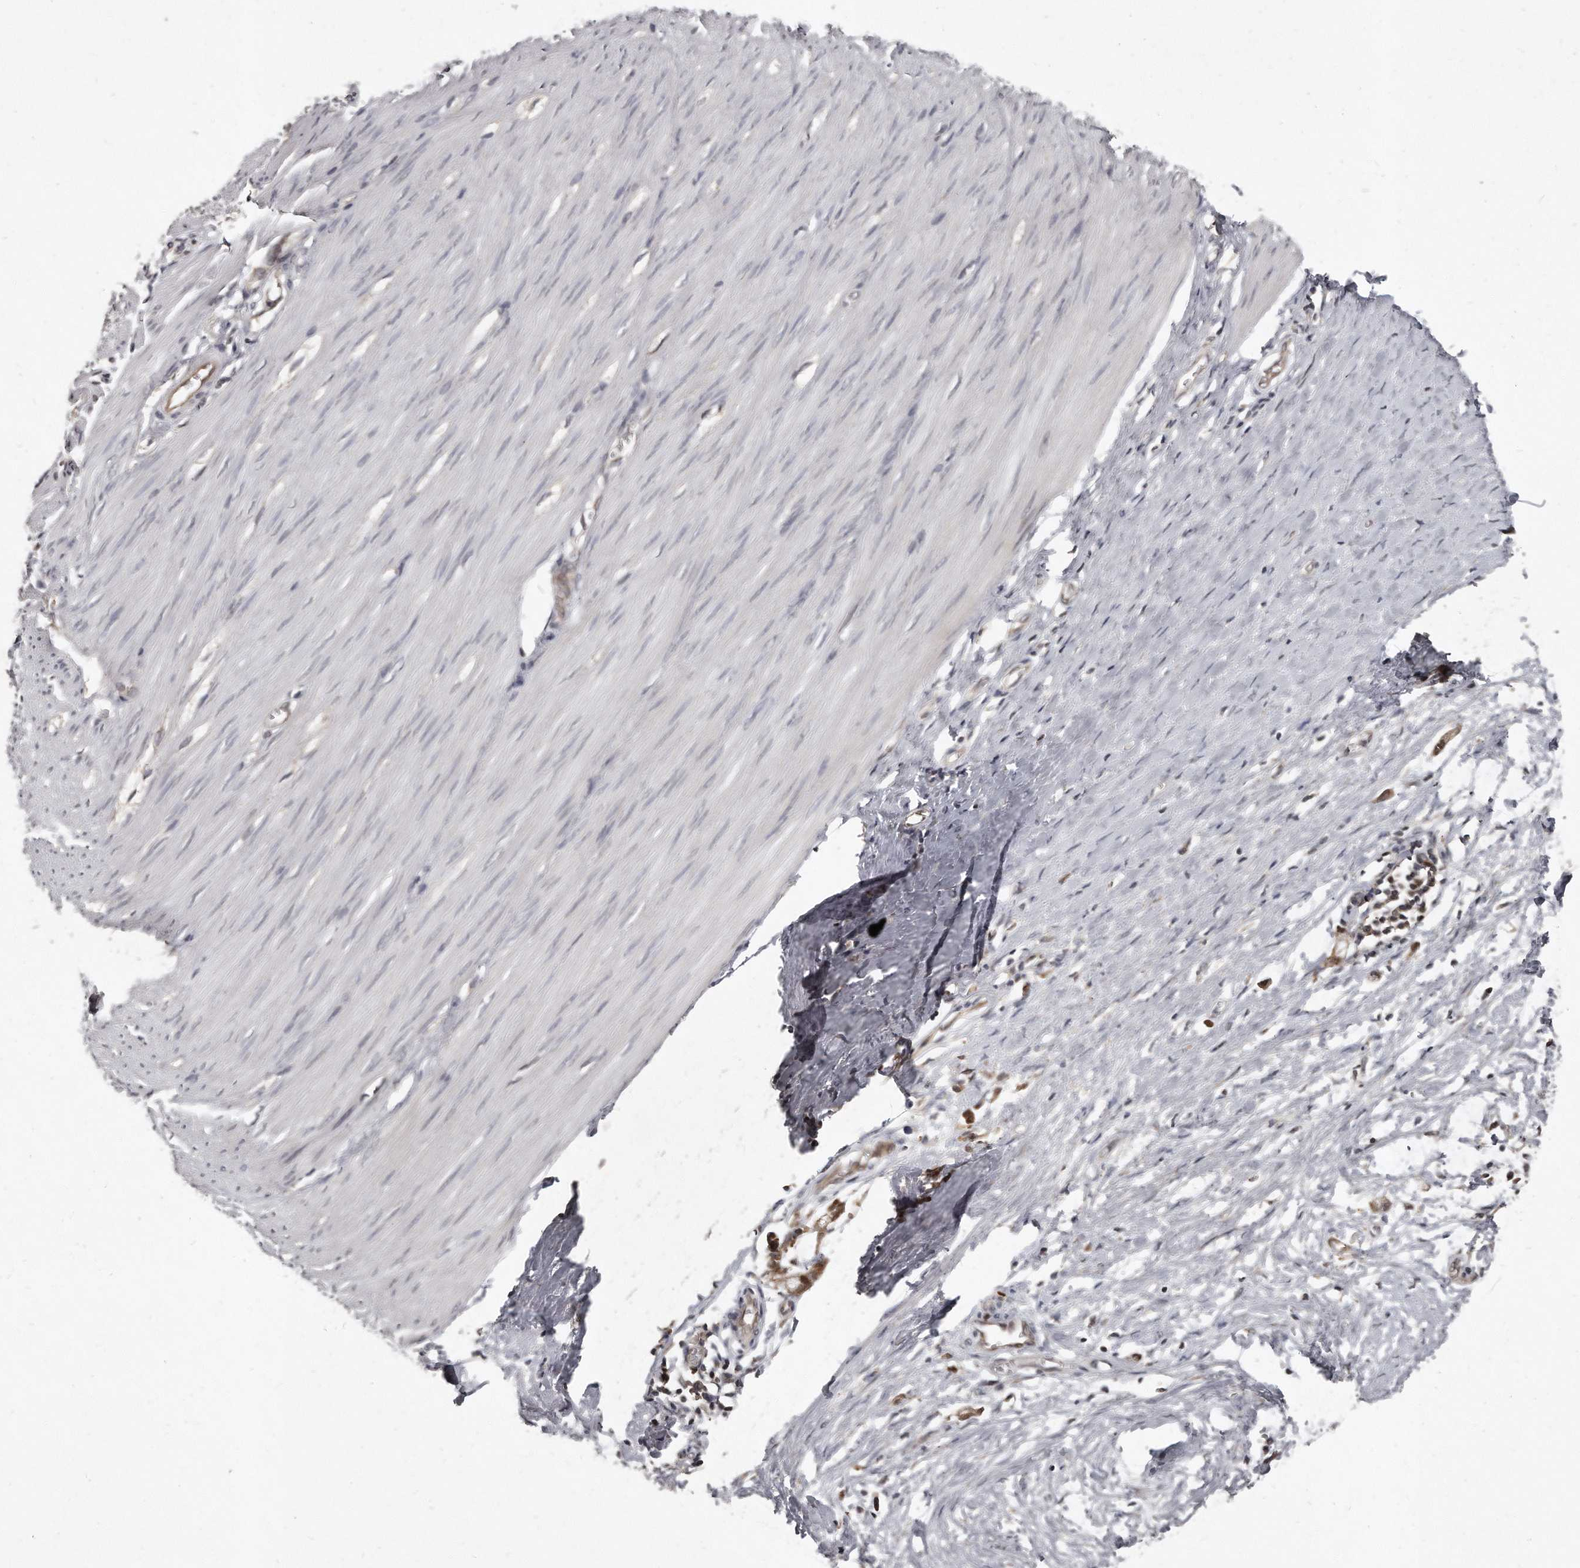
{"staining": {"intensity": "negative", "quantity": "none", "location": "none"}, "tissue": "smooth muscle", "cell_type": "Smooth muscle cells", "image_type": "normal", "snomed": [{"axis": "morphology", "description": "Normal tissue, NOS"}, {"axis": "morphology", "description": "Adenocarcinoma, NOS"}, {"axis": "topography", "description": "Colon"}, {"axis": "topography", "description": "Peripheral nerve tissue"}], "caption": "DAB (3,3'-diaminobenzidine) immunohistochemical staining of normal human smooth muscle demonstrates no significant staining in smooth muscle cells. (DAB IHC with hematoxylin counter stain).", "gene": "GCH1", "patient": {"sex": "male", "age": 14}}